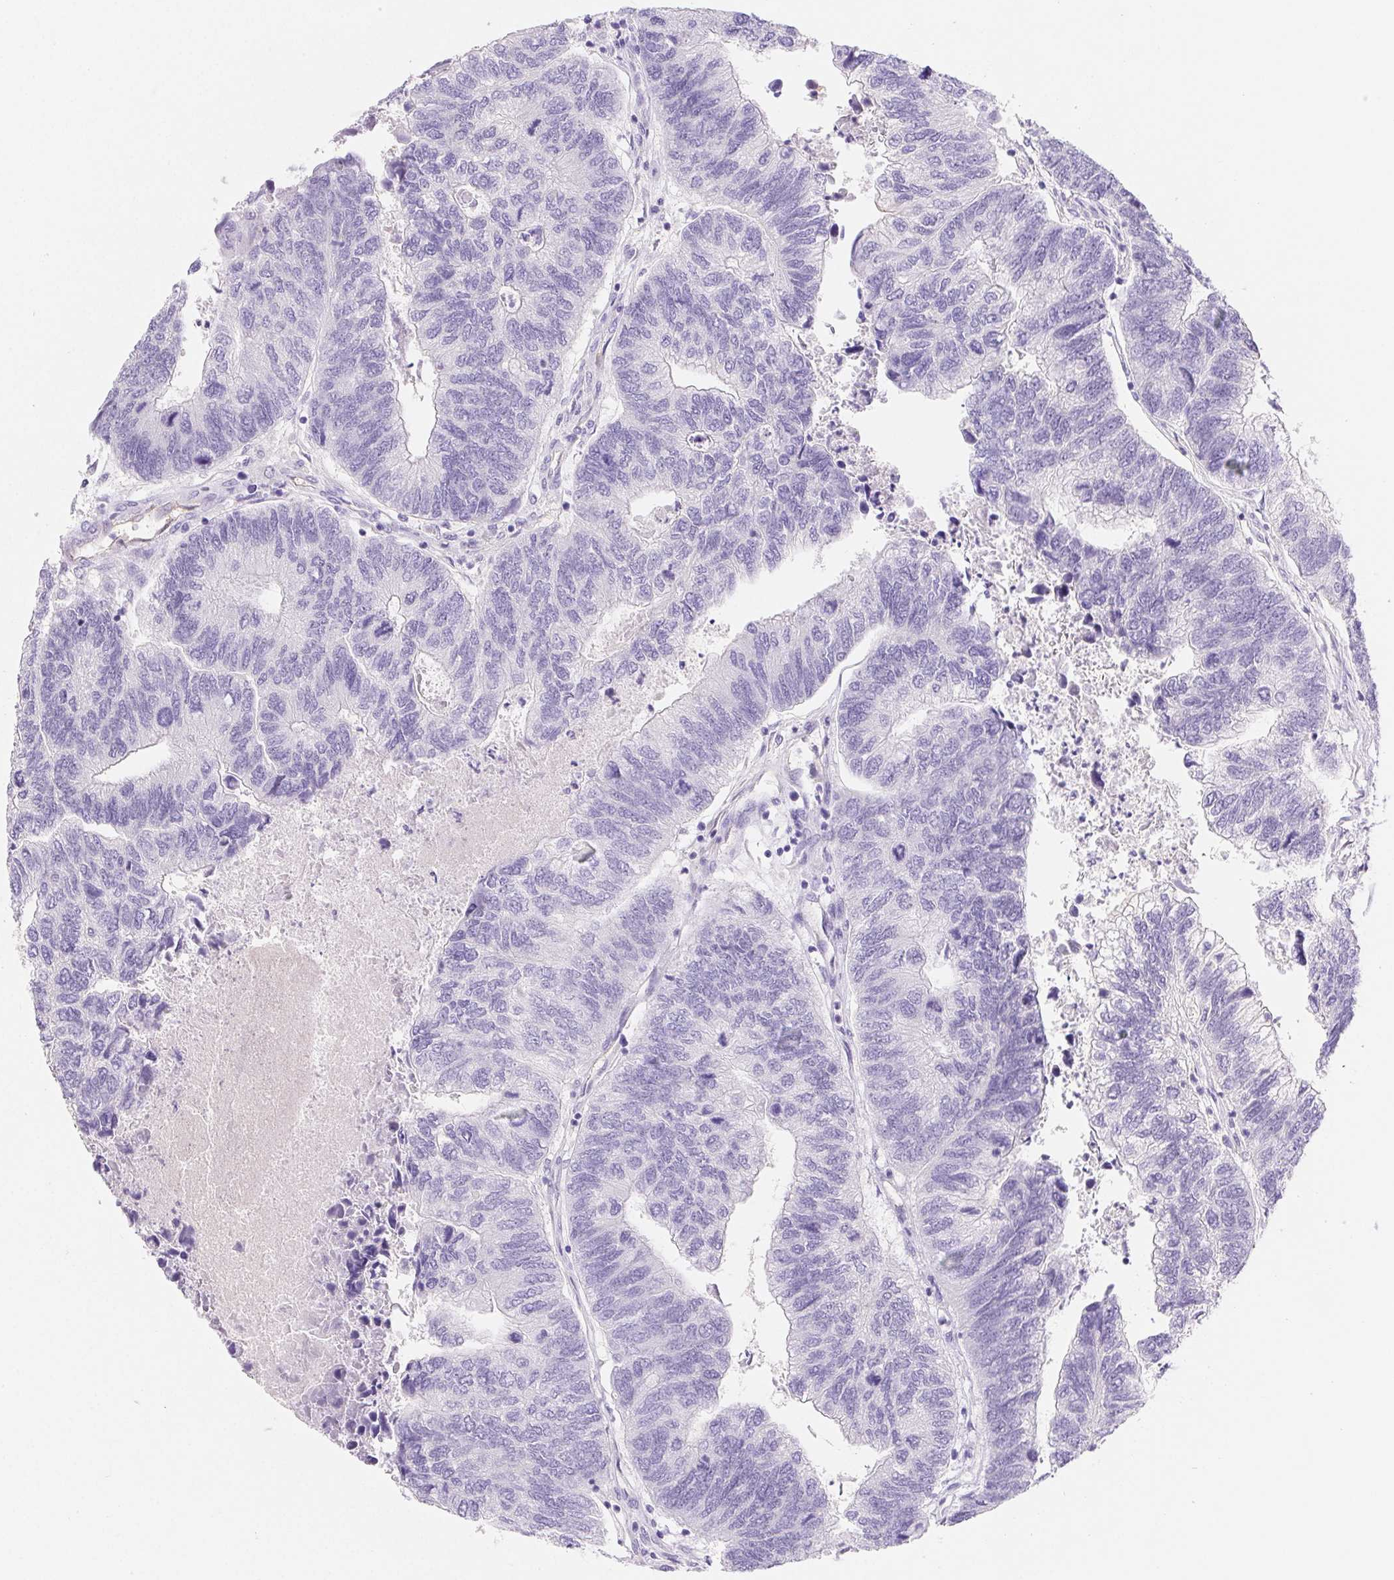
{"staining": {"intensity": "negative", "quantity": "none", "location": "none"}, "tissue": "colorectal cancer", "cell_type": "Tumor cells", "image_type": "cancer", "snomed": [{"axis": "morphology", "description": "Adenocarcinoma, NOS"}, {"axis": "topography", "description": "Colon"}], "caption": "The image shows no significant staining in tumor cells of colorectal cancer (adenocarcinoma). (DAB (3,3'-diaminobenzidine) immunohistochemistry (IHC) visualized using brightfield microscopy, high magnification).", "gene": "PNLIP", "patient": {"sex": "female", "age": 67}}